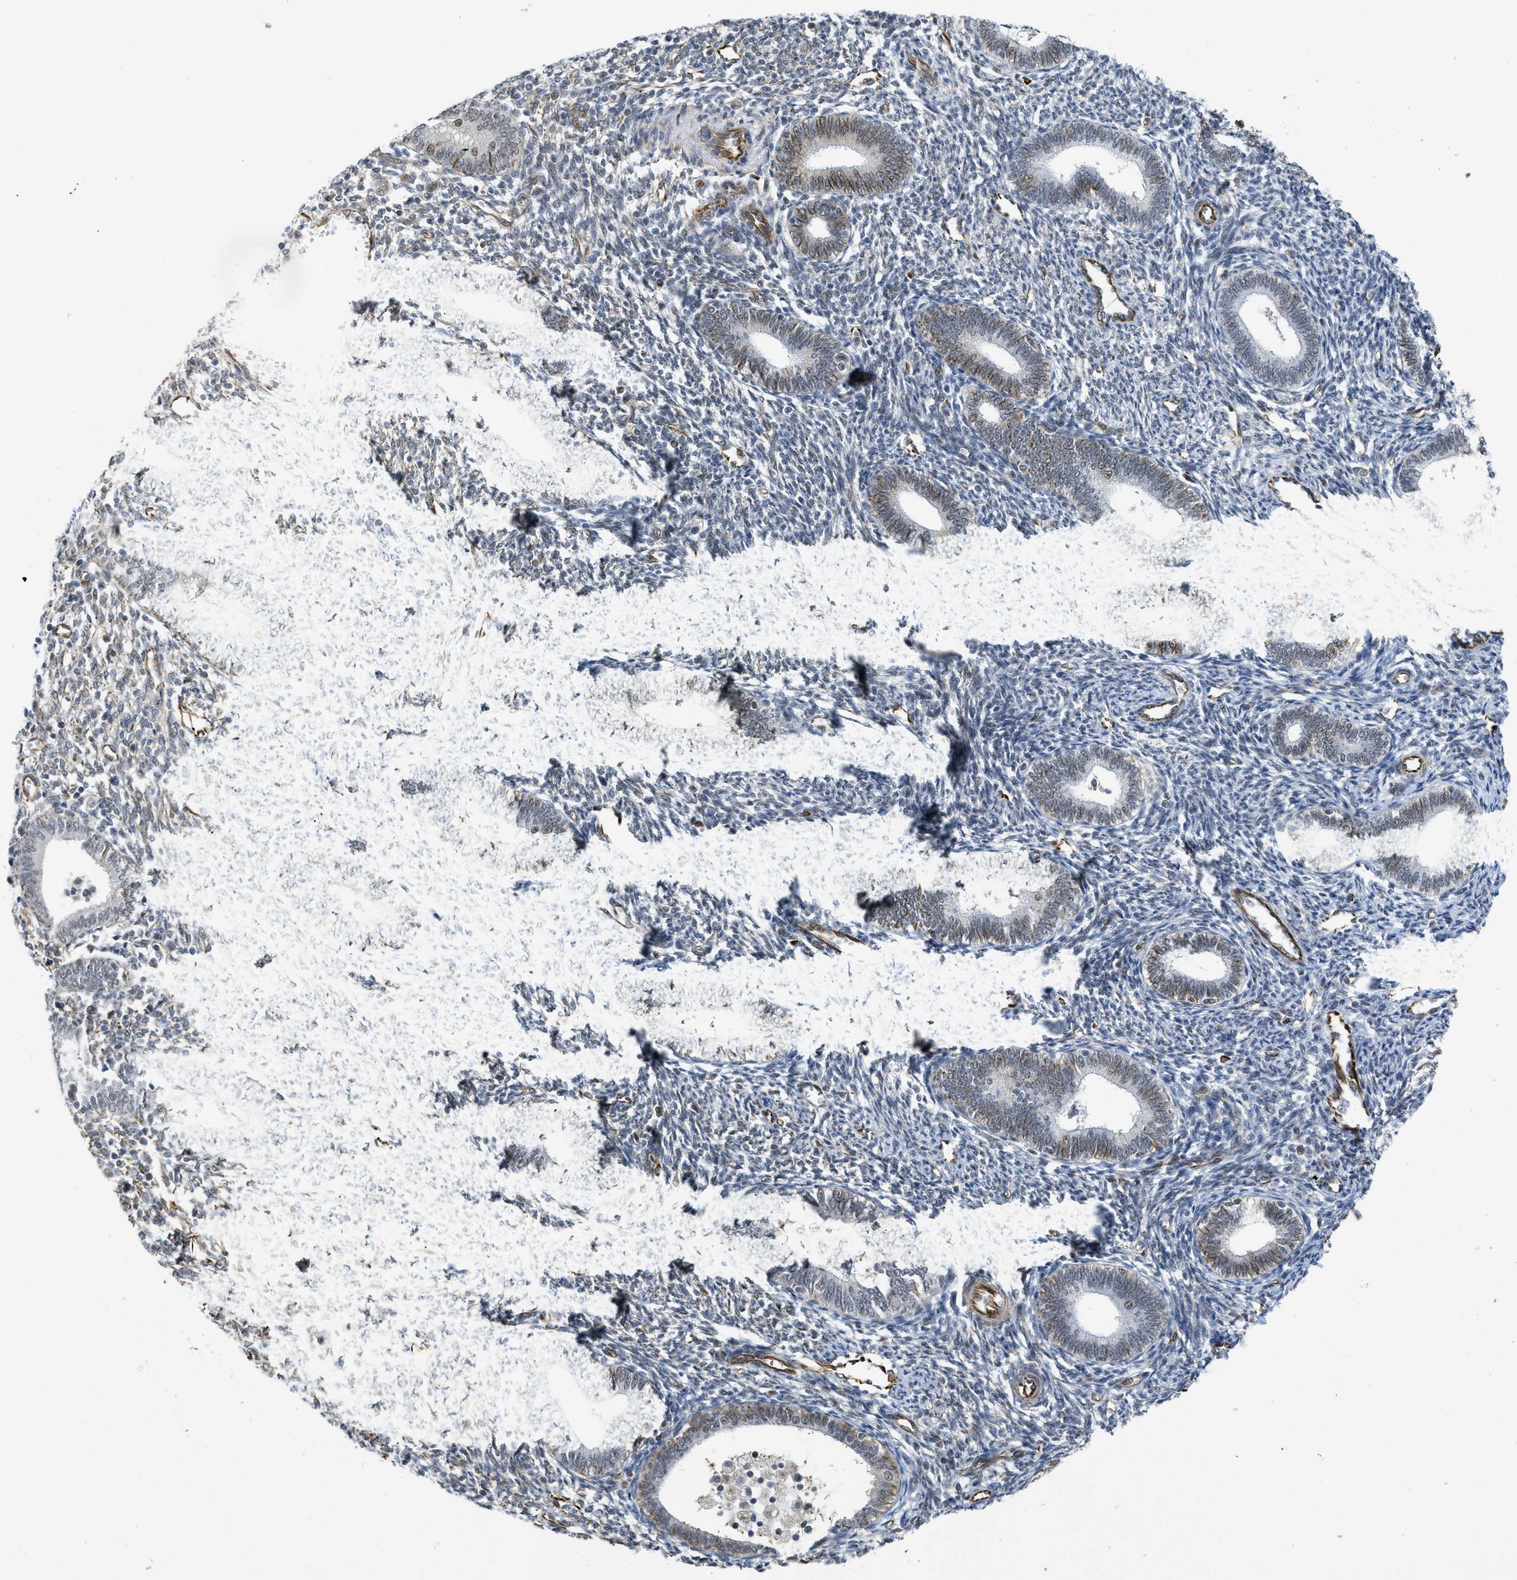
{"staining": {"intensity": "moderate", "quantity": "<25%", "location": "cytoplasmic/membranous"}, "tissue": "endometrium", "cell_type": "Cells in endometrial stroma", "image_type": "normal", "snomed": [{"axis": "morphology", "description": "Normal tissue, NOS"}, {"axis": "topography", "description": "Endometrium"}], "caption": "Protein analysis of benign endometrium shows moderate cytoplasmic/membranous staining in approximately <25% of cells in endometrial stroma.", "gene": "LRRC8B", "patient": {"sex": "female", "age": 41}}